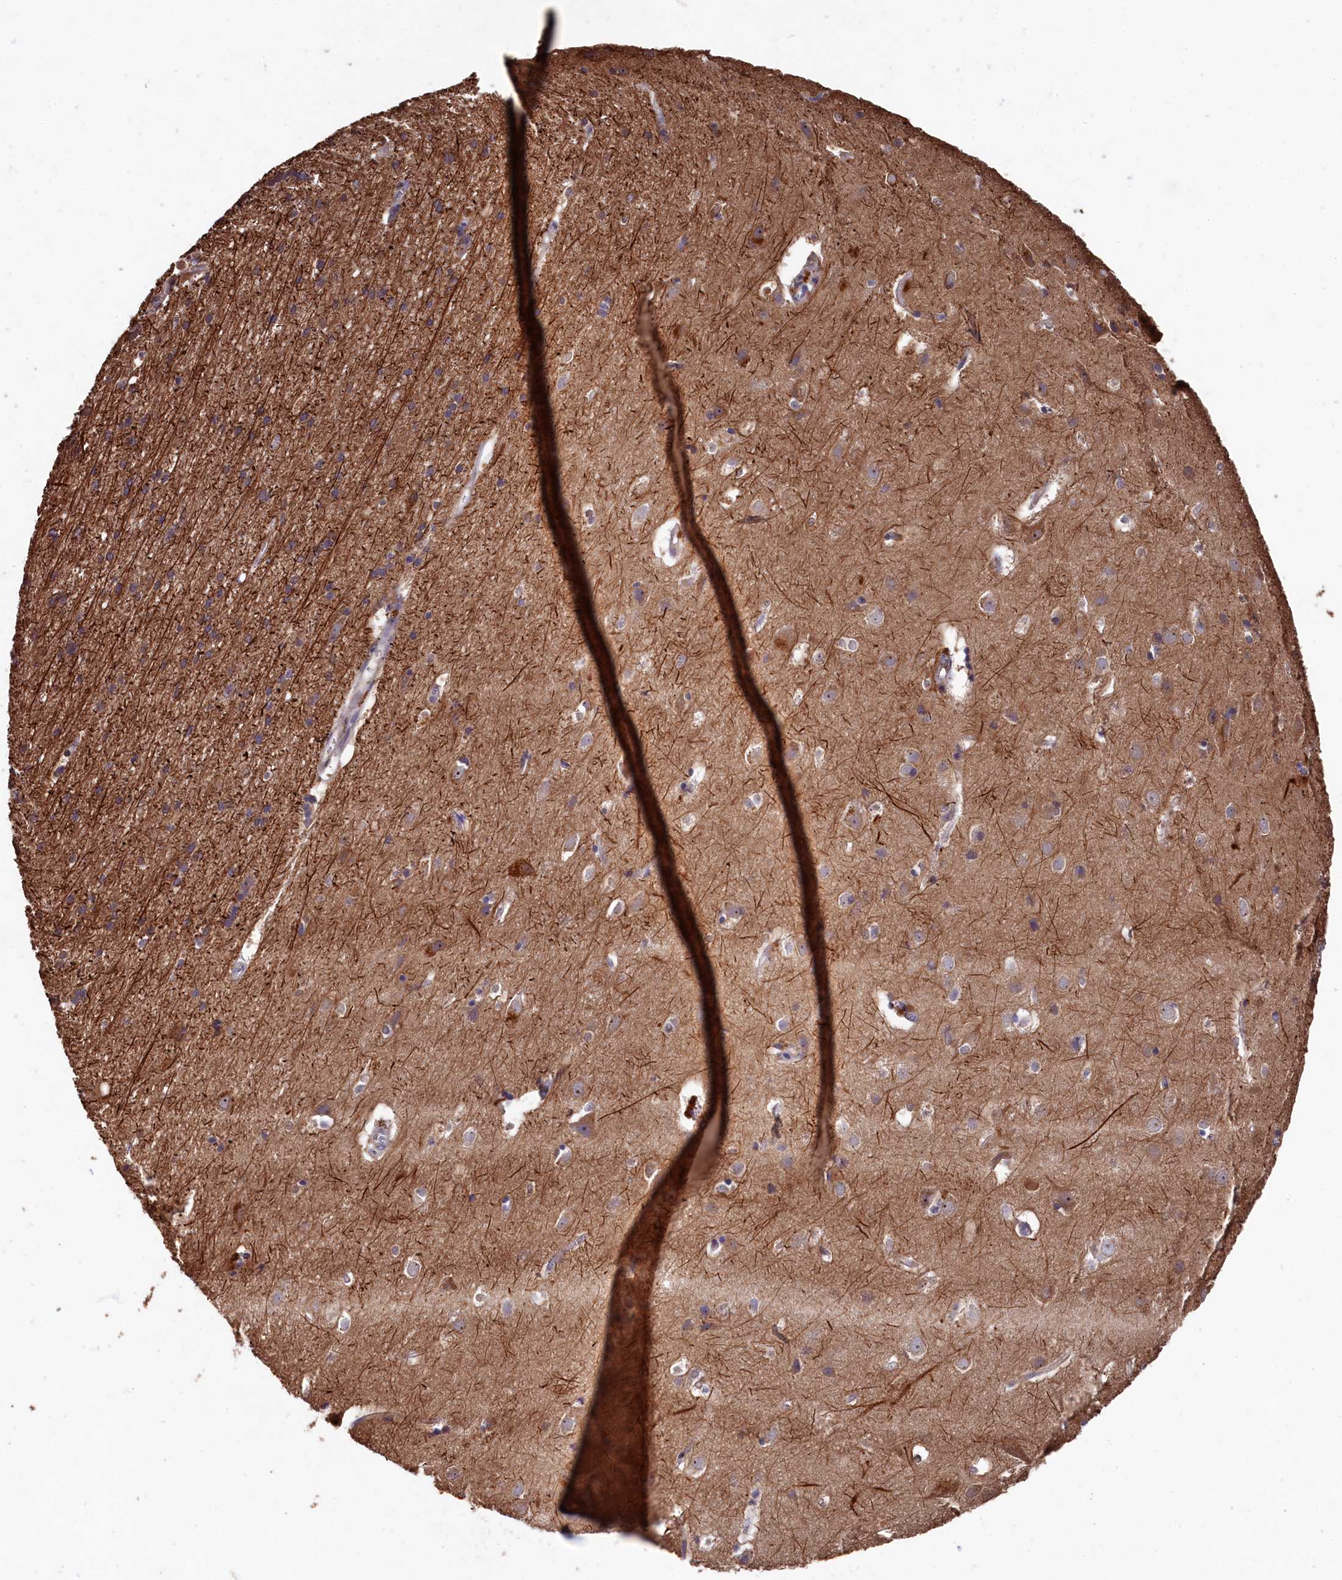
{"staining": {"intensity": "negative", "quantity": "none", "location": "none"}, "tissue": "cerebral cortex", "cell_type": "Endothelial cells", "image_type": "normal", "snomed": [{"axis": "morphology", "description": "Normal tissue, NOS"}, {"axis": "topography", "description": "Cerebral cortex"}], "caption": "Immunohistochemistry micrograph of benign human cerebral cortex stained for a protein (brown), which shows no staining in endothelial cells.", "gene": "NAA60", "patient": {"sex": "male", "age": 54}}